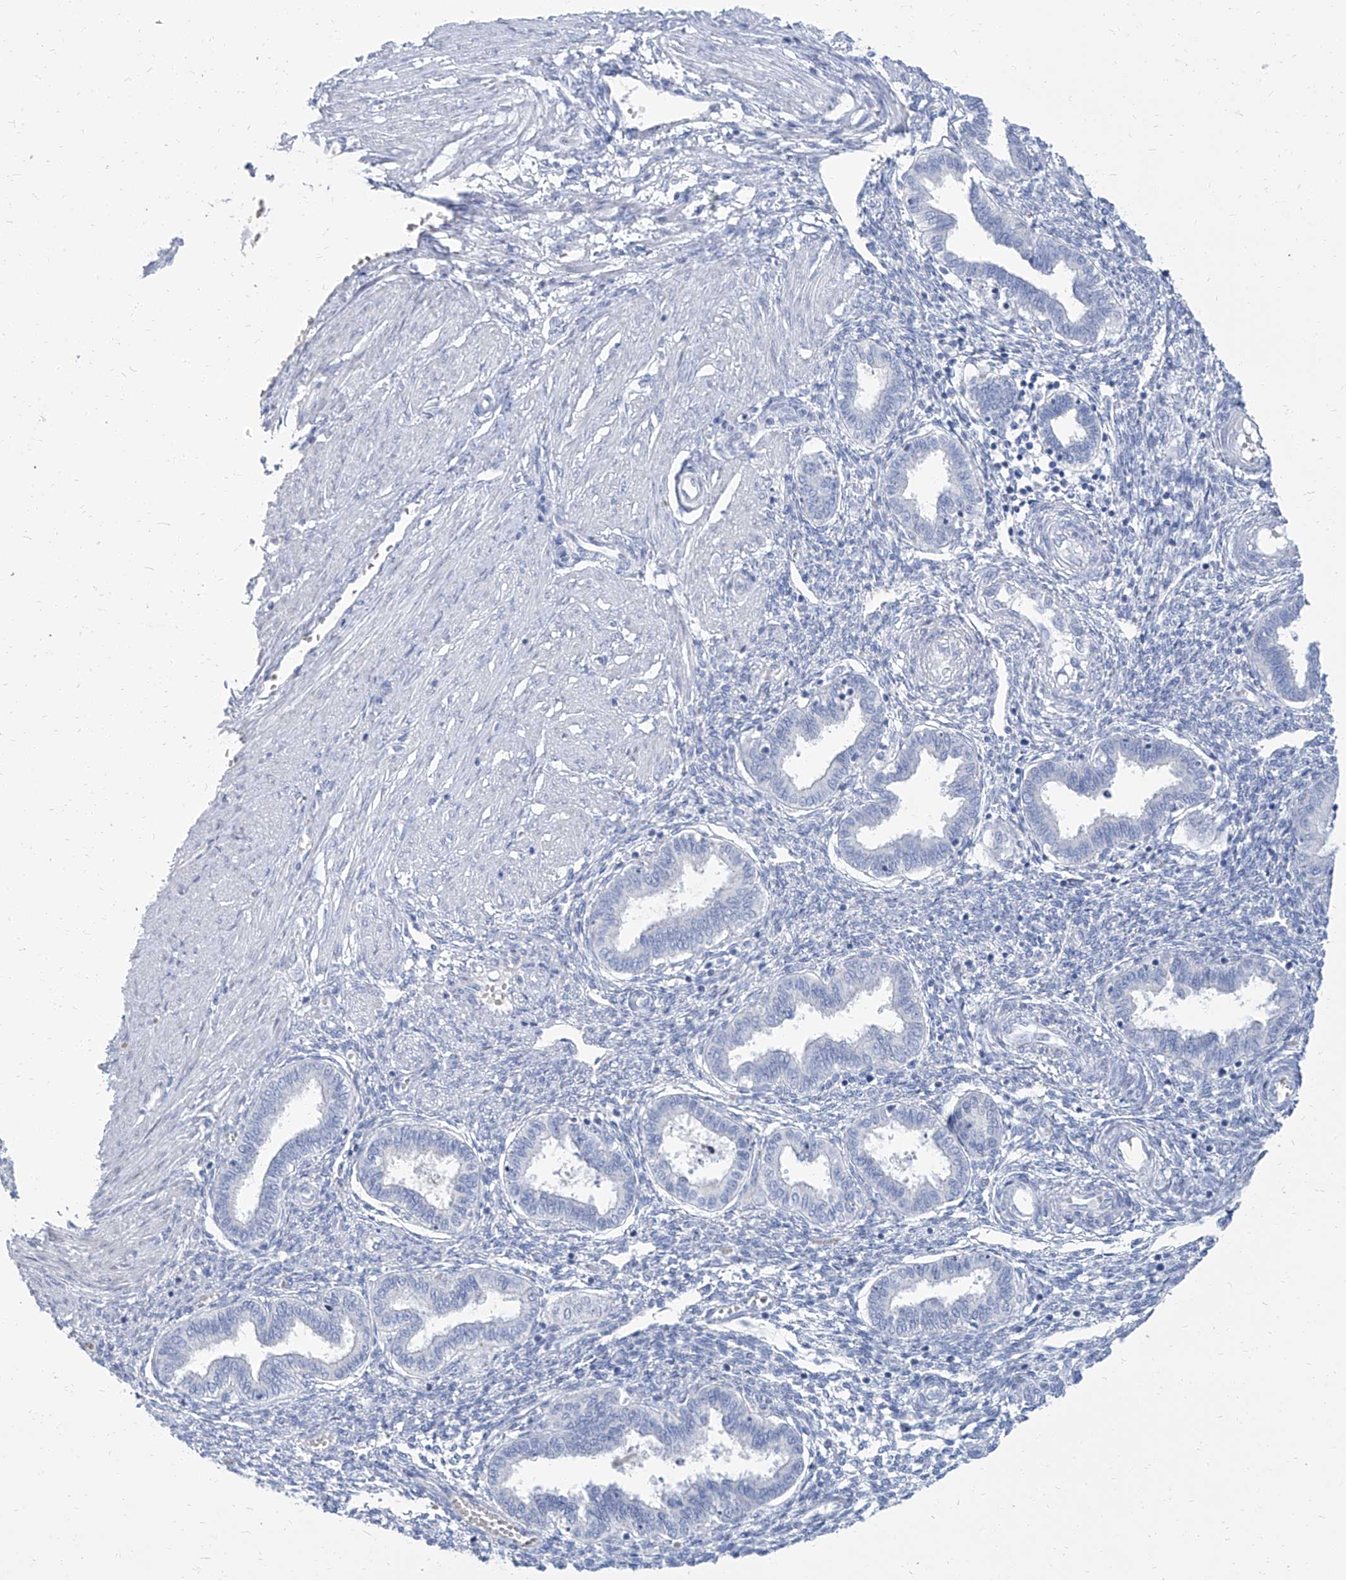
{"staining": {"intensity": "negative", "quantity": "none", "location": "none"}, "tissue": "endometrium", "cell_type": "Cells in endometrial stroma", "image_type": "normal", "snomed": [{"axis": "morphology", "description": "Normal tissue, NOS"}, {"axis": "topography", "description": "Endometrium"}], "caption": "IHC histopathology image of benign endometrium stained for a protein (brown), which exhibits no positivity in cells in endometrial stroma.", "gene": "TXLNB", "patient": {"sex": "female", "age": 33}}